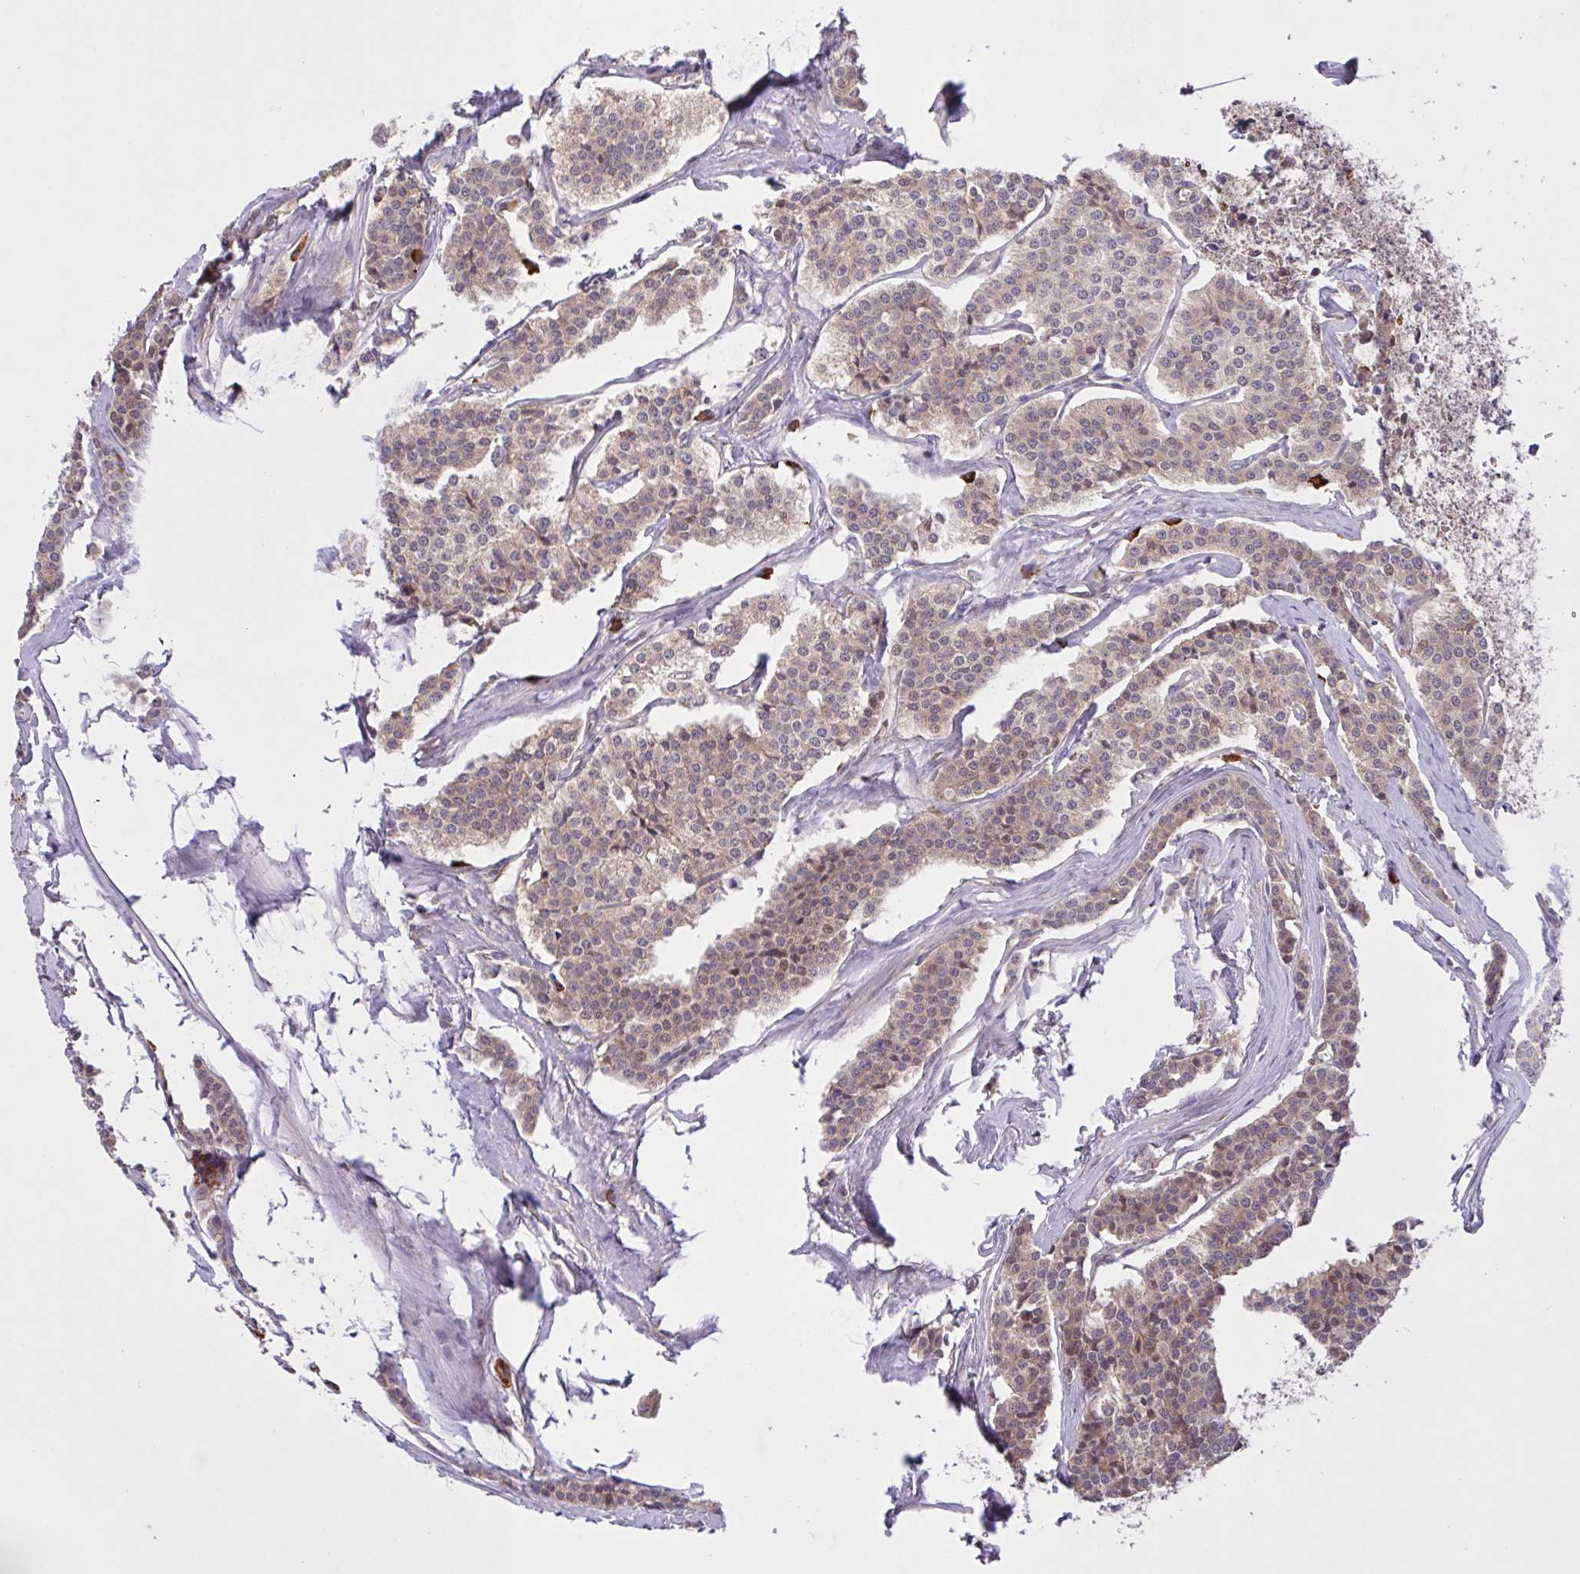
{"staining": {"intensity": "weak", "quantity": ">75%", "location": "cytoplasmic/membranous"}, "tissue": "carcinoid", "cell_type": "Tumor cells", "image_type": "cancer", "snomed": [{"axis": "morphology", "description": "Carcinoid, malignant, NOS"}, {"axis": "topography", "description": "Small intestine"}], "caption": "Protein staining by immunohistochemistry (IHC) shows weak cytoplasmic/membranous positivity in approximately >75% of tumor cells in carcinoid (malignant).", "gene": "INTS10", "patient": {"sex": "male", "age": 63}}